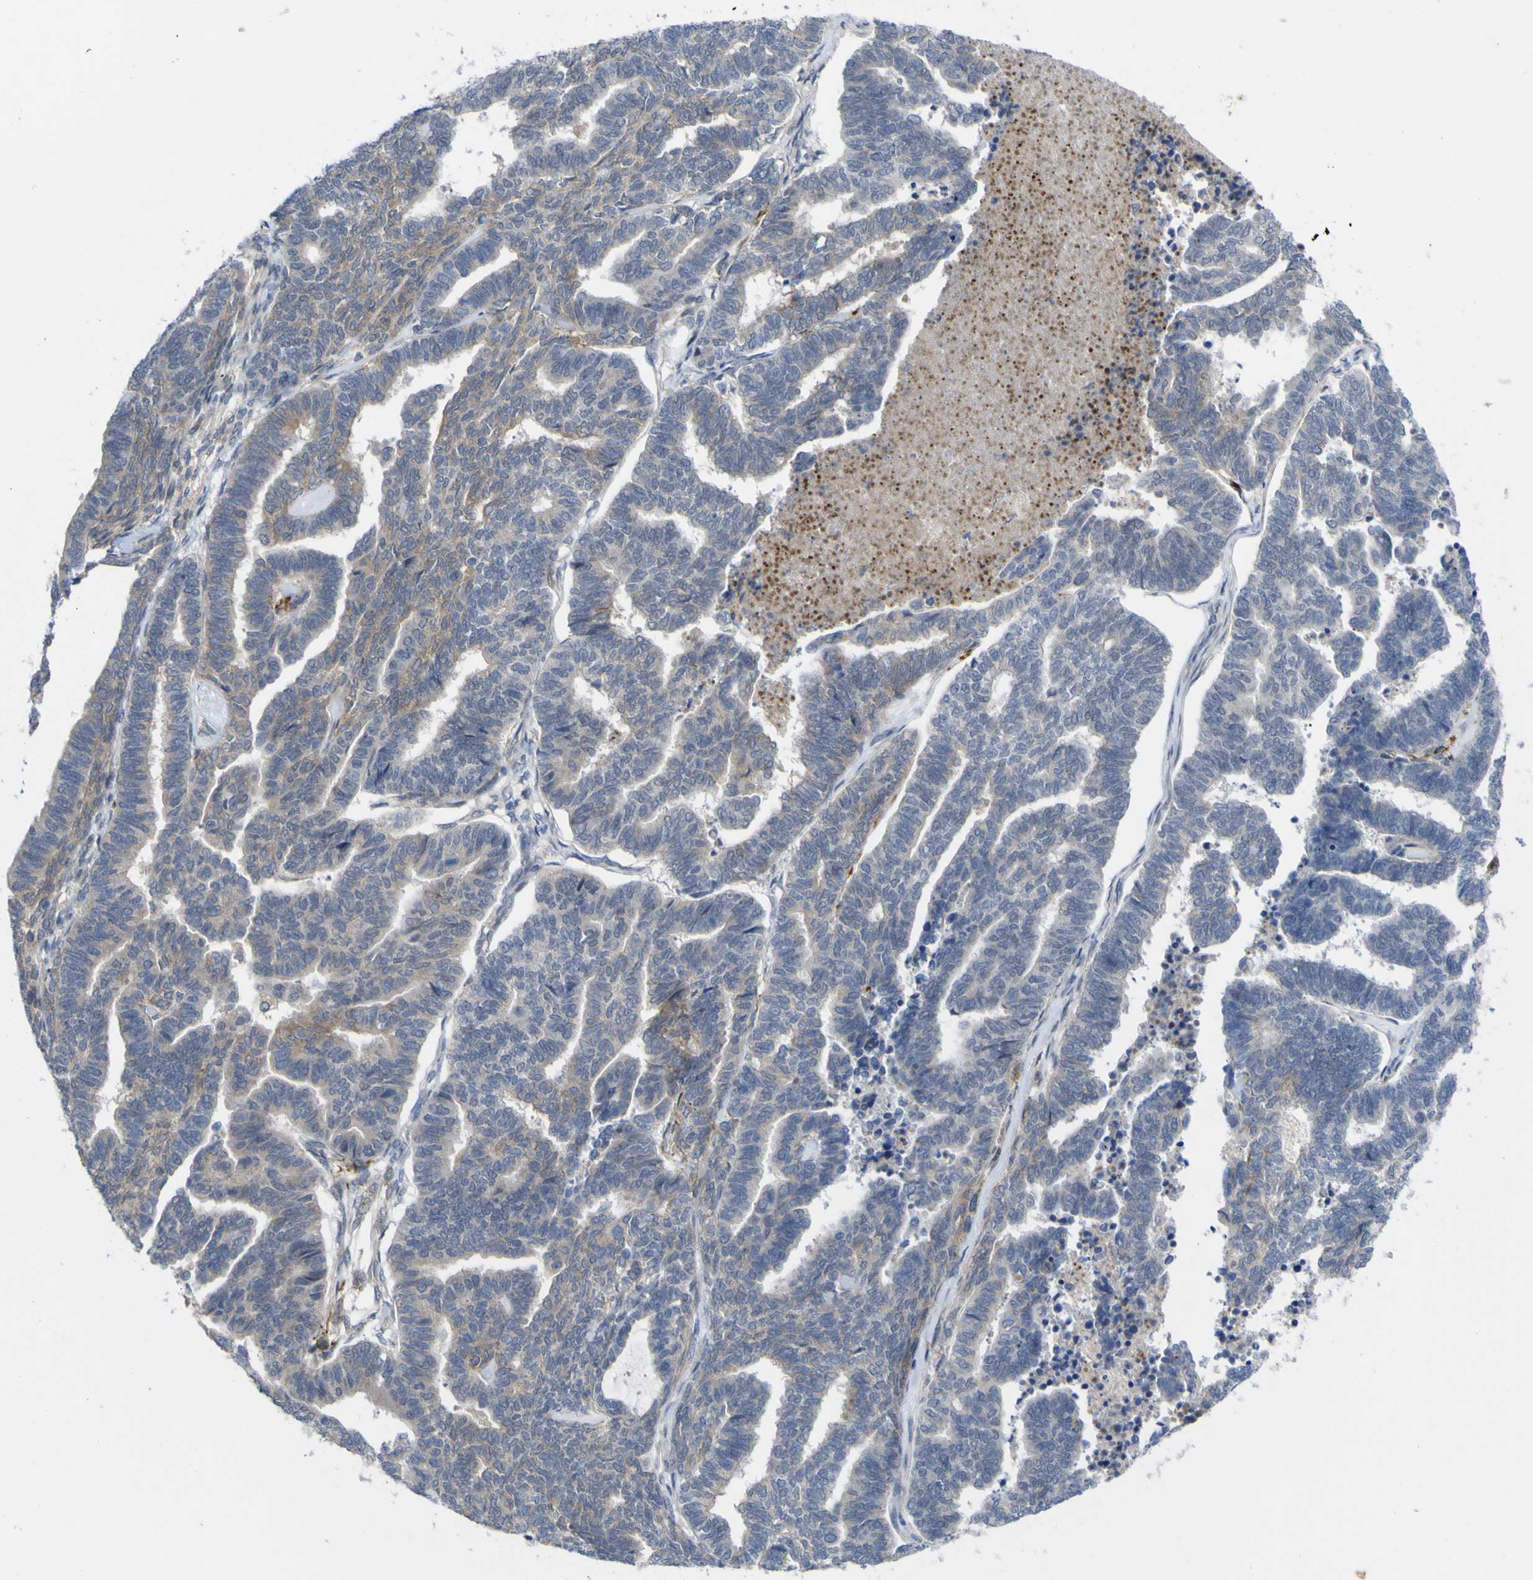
{"staining": {"intensity": "weak", "quantity": ">75%", "location": "cytoplasmic/membranous"}, "tissue": "endometrial cancer", "cell_type": "Tumor cells", "image_type": "cancer", "snomed": [{"axis": "morphology", "description": "Adenocarcinoma, NOS"}, {"axis": "topography", "description": "Endometrium"}], "caption": "High-power microscopy captured an IHC histopathology image of endometrial adenocarcinoma, revealing weak cytoplasmic/membranous staining in about >75% of tumor cells. (IHC, brightfield microscopy, high magnification).", "gene": "NAV1", "patient": {"sex": "female", "age": 70}}